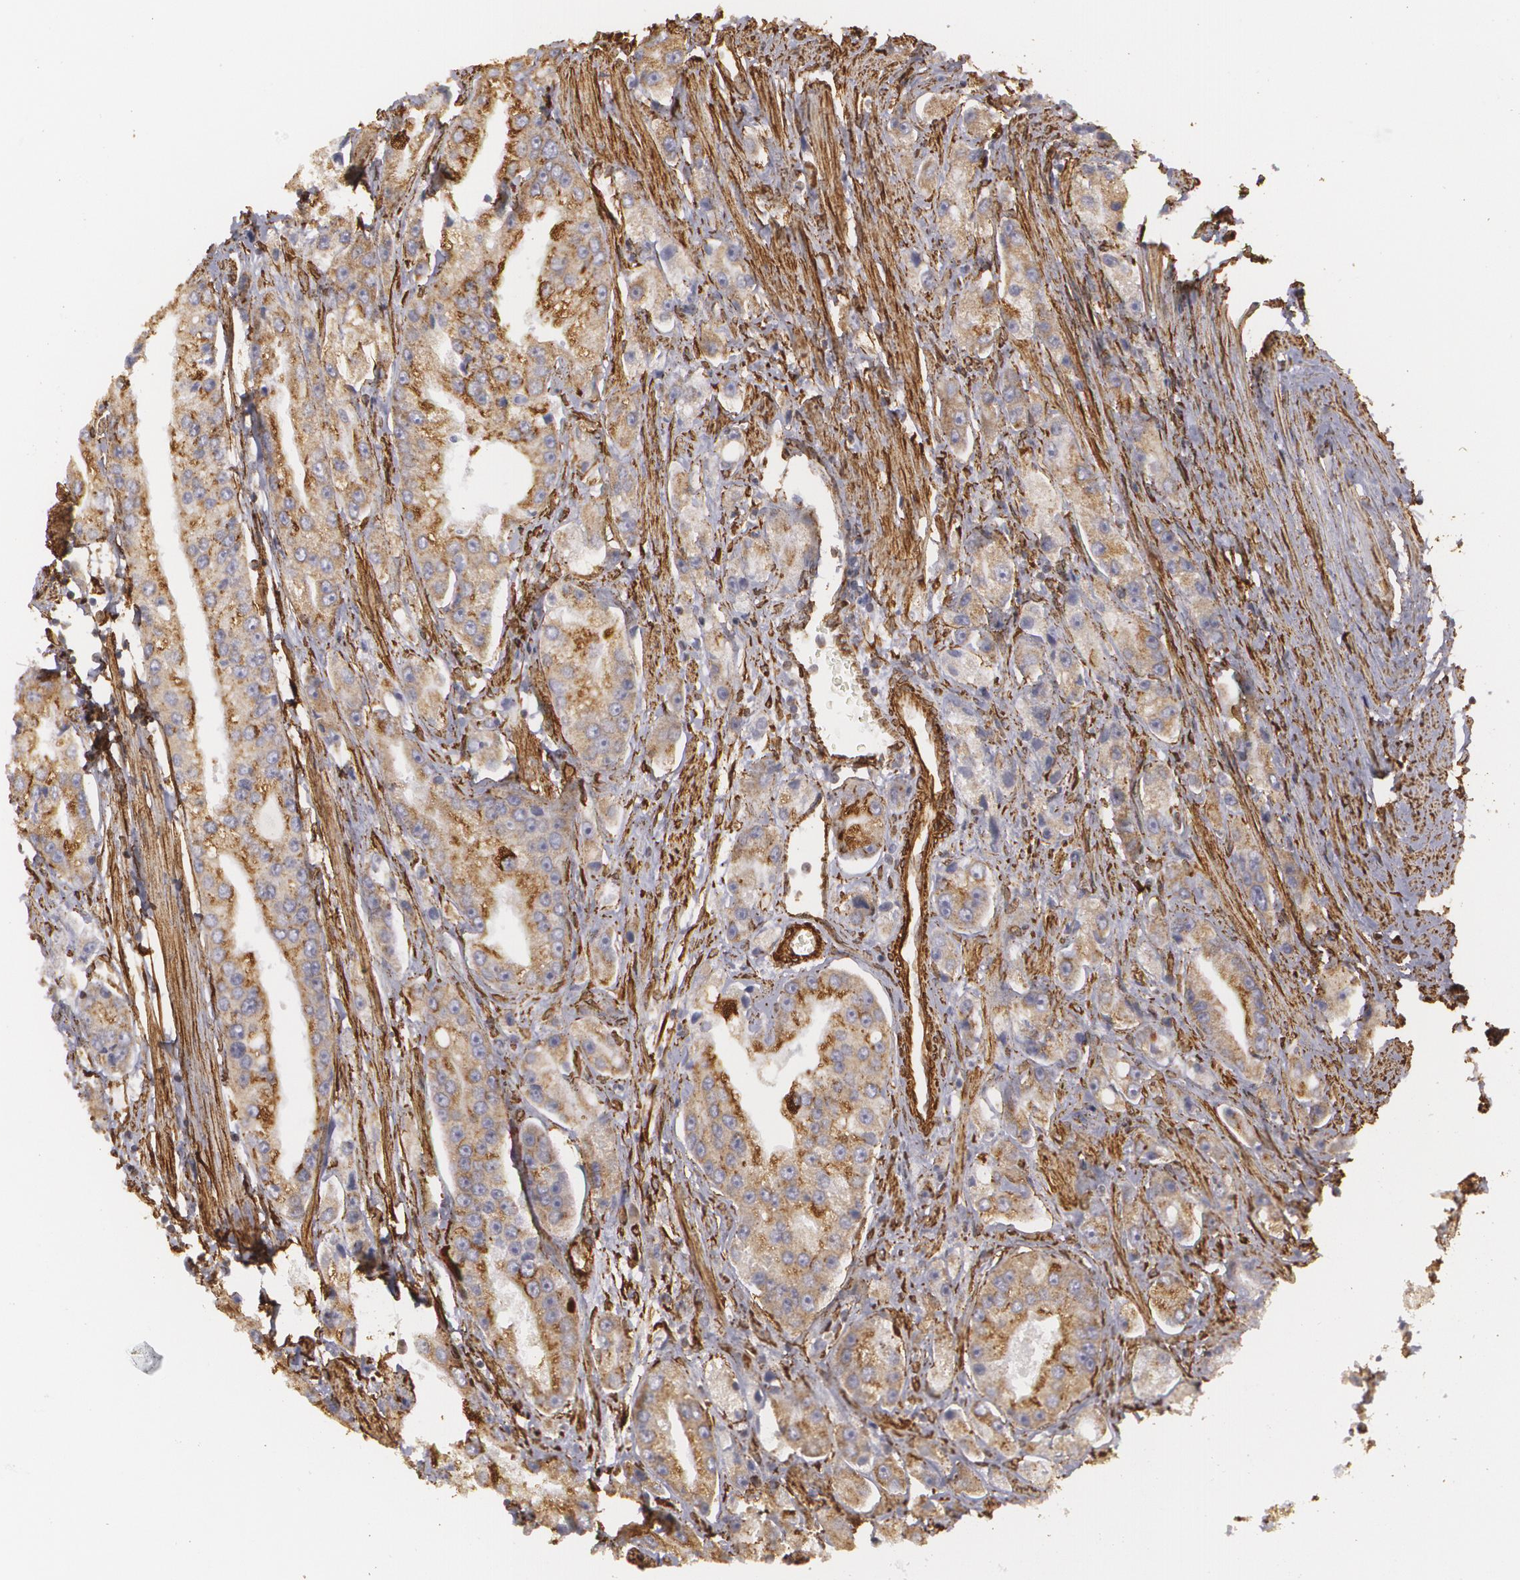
{"staining": {"intensity": "moderate", "quantity": ">75%", "location": "cytoplasmic/membranous"}, "tissue": "prostate cancer", "cell_type": "Tumor cells", "image_type": "cancer", "snomed": [{"axis": "morphology", "description": "Adenocarcinoma, Medium grade"}, {"axis": "topography", "description": "Prostate"}], "caption": "This photomicrograph shows immunohistochemistry staining of prostate medium-grade adenocarcinoma, with medium moderate cytoplasmic/membranous positivity in about >75% of tumor cells.", "gene": "CYB5R3", "patient": {"sex": "male", "age": 72}}